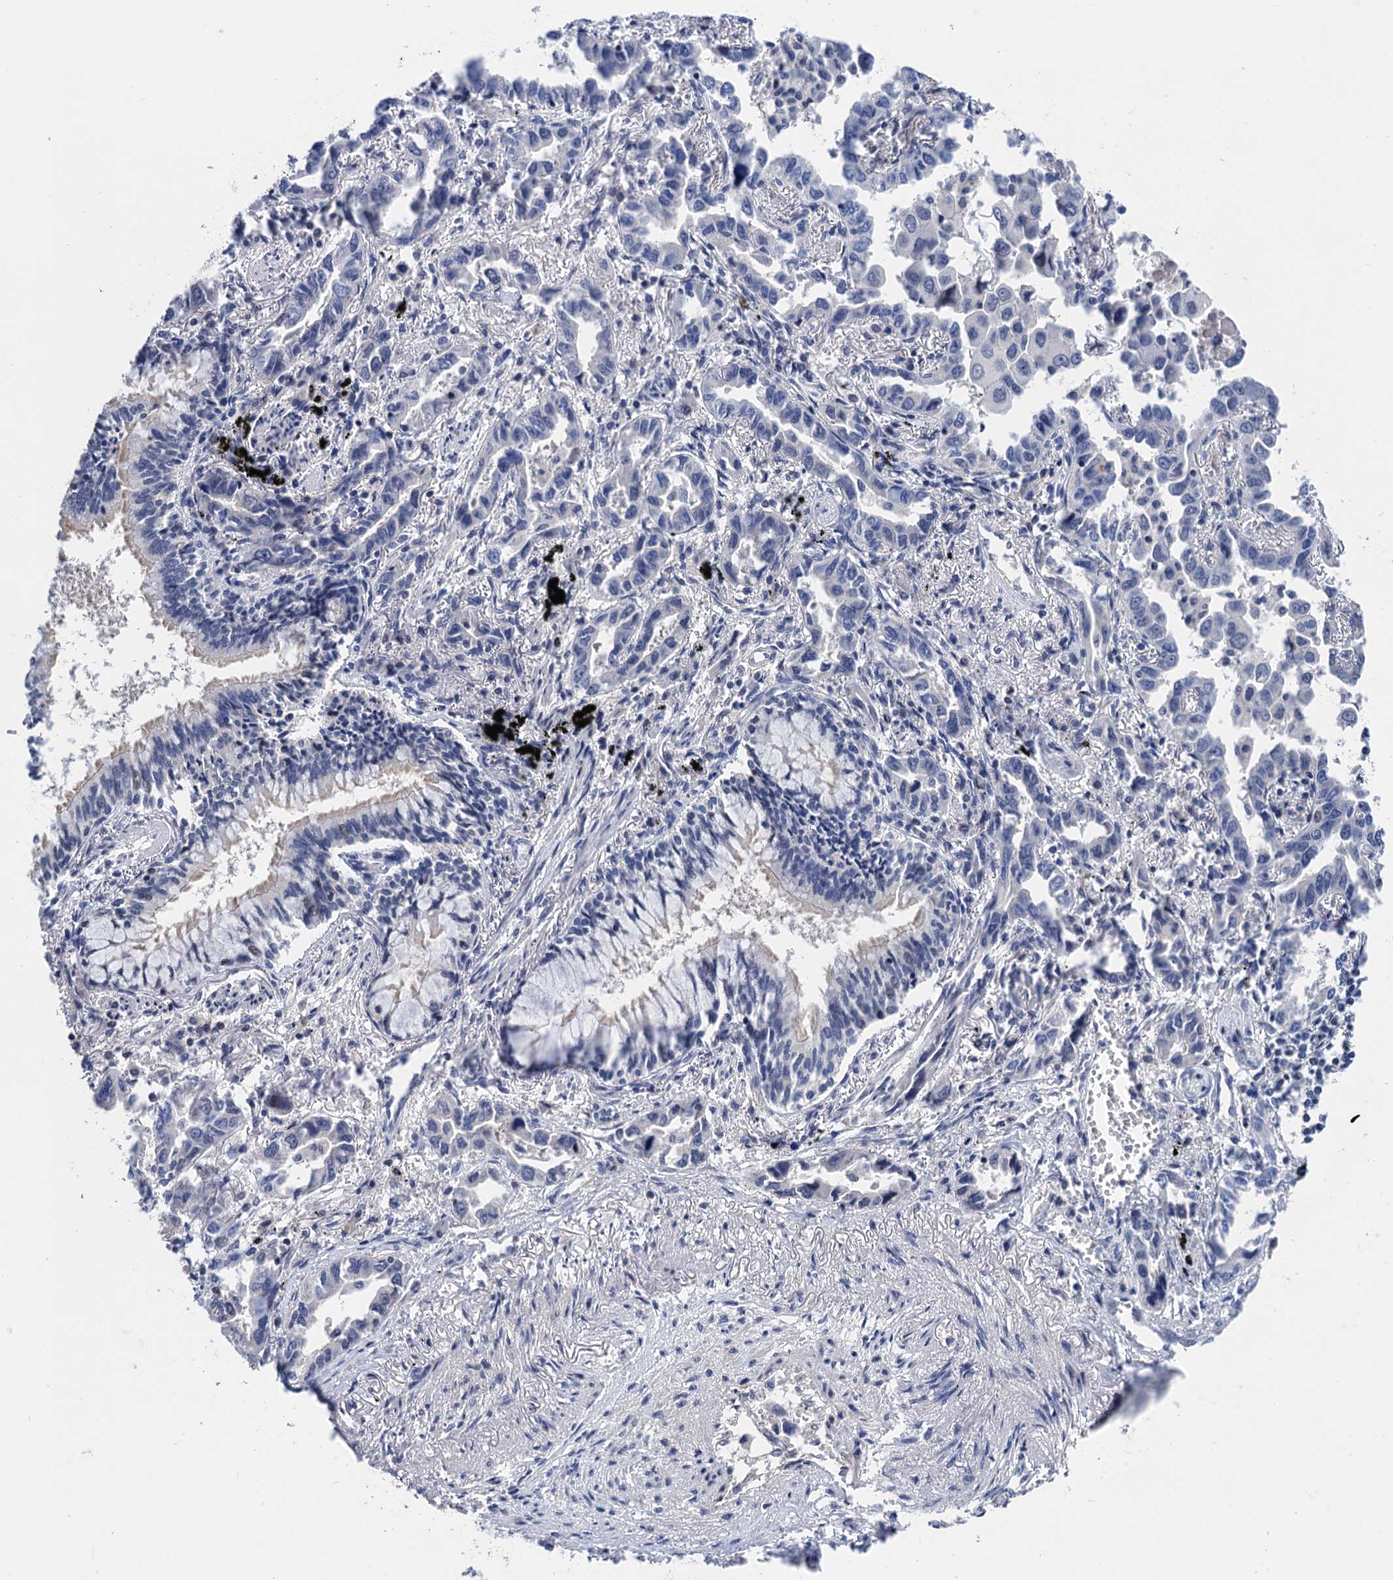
{"staining": {"intensity": "negative", "quantity": "none", "location": "none"}, "tissue": "lung cancer", "cell_type": "Tumor cells", "image_type": "cancer", "snomed": [{"axis": "morphology", "description": "Adenocarcinoma, NOS"}, {"axis": "topography", "description": "Lung"}], "caption": "The micrograph displays no significant positivity in tumor cells of adenocarcinoma (lung).", "gene": "ART5", "patient": {"sex": "male", "age": 67}}